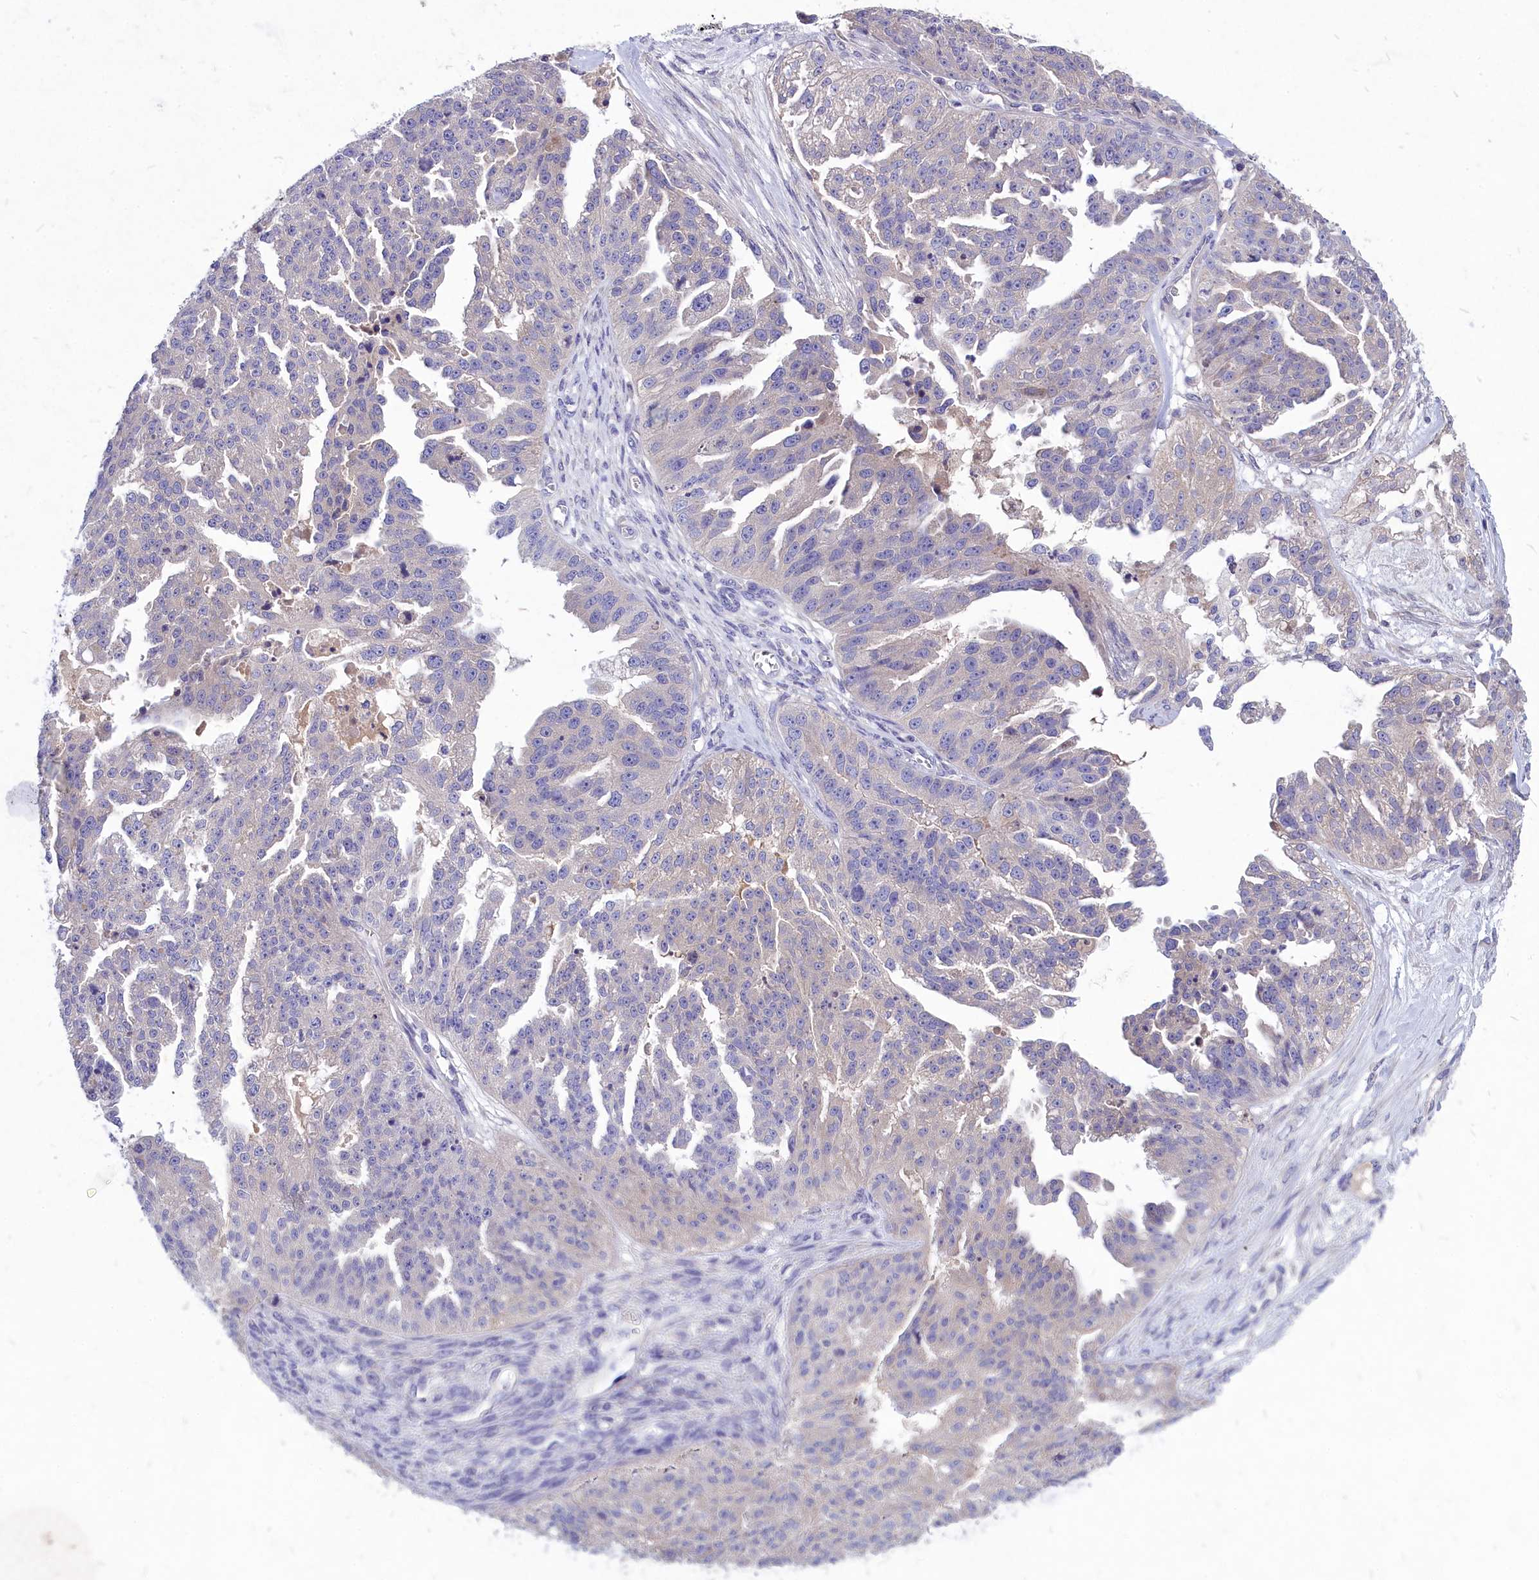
{"staining": {"intensity": "negative", "quantity": "none", "location": "none"}, "tissue": "ovarian cancer", "cell_type": "Tumor cells", "image_type": "cancer", "snomed": [{"axis": "morphology", "description": "Cystadenocarcinoma, serous, NOS"}, {"axis": "topography", "description": "Ovary"}], "caption": "Micrograph shows no protein positivity in tumor cells of serous cystadenocarcinoma (ovarian) tissue.", "gene": "DEFB119", "patient": {"sex": "female", "age": 58}}